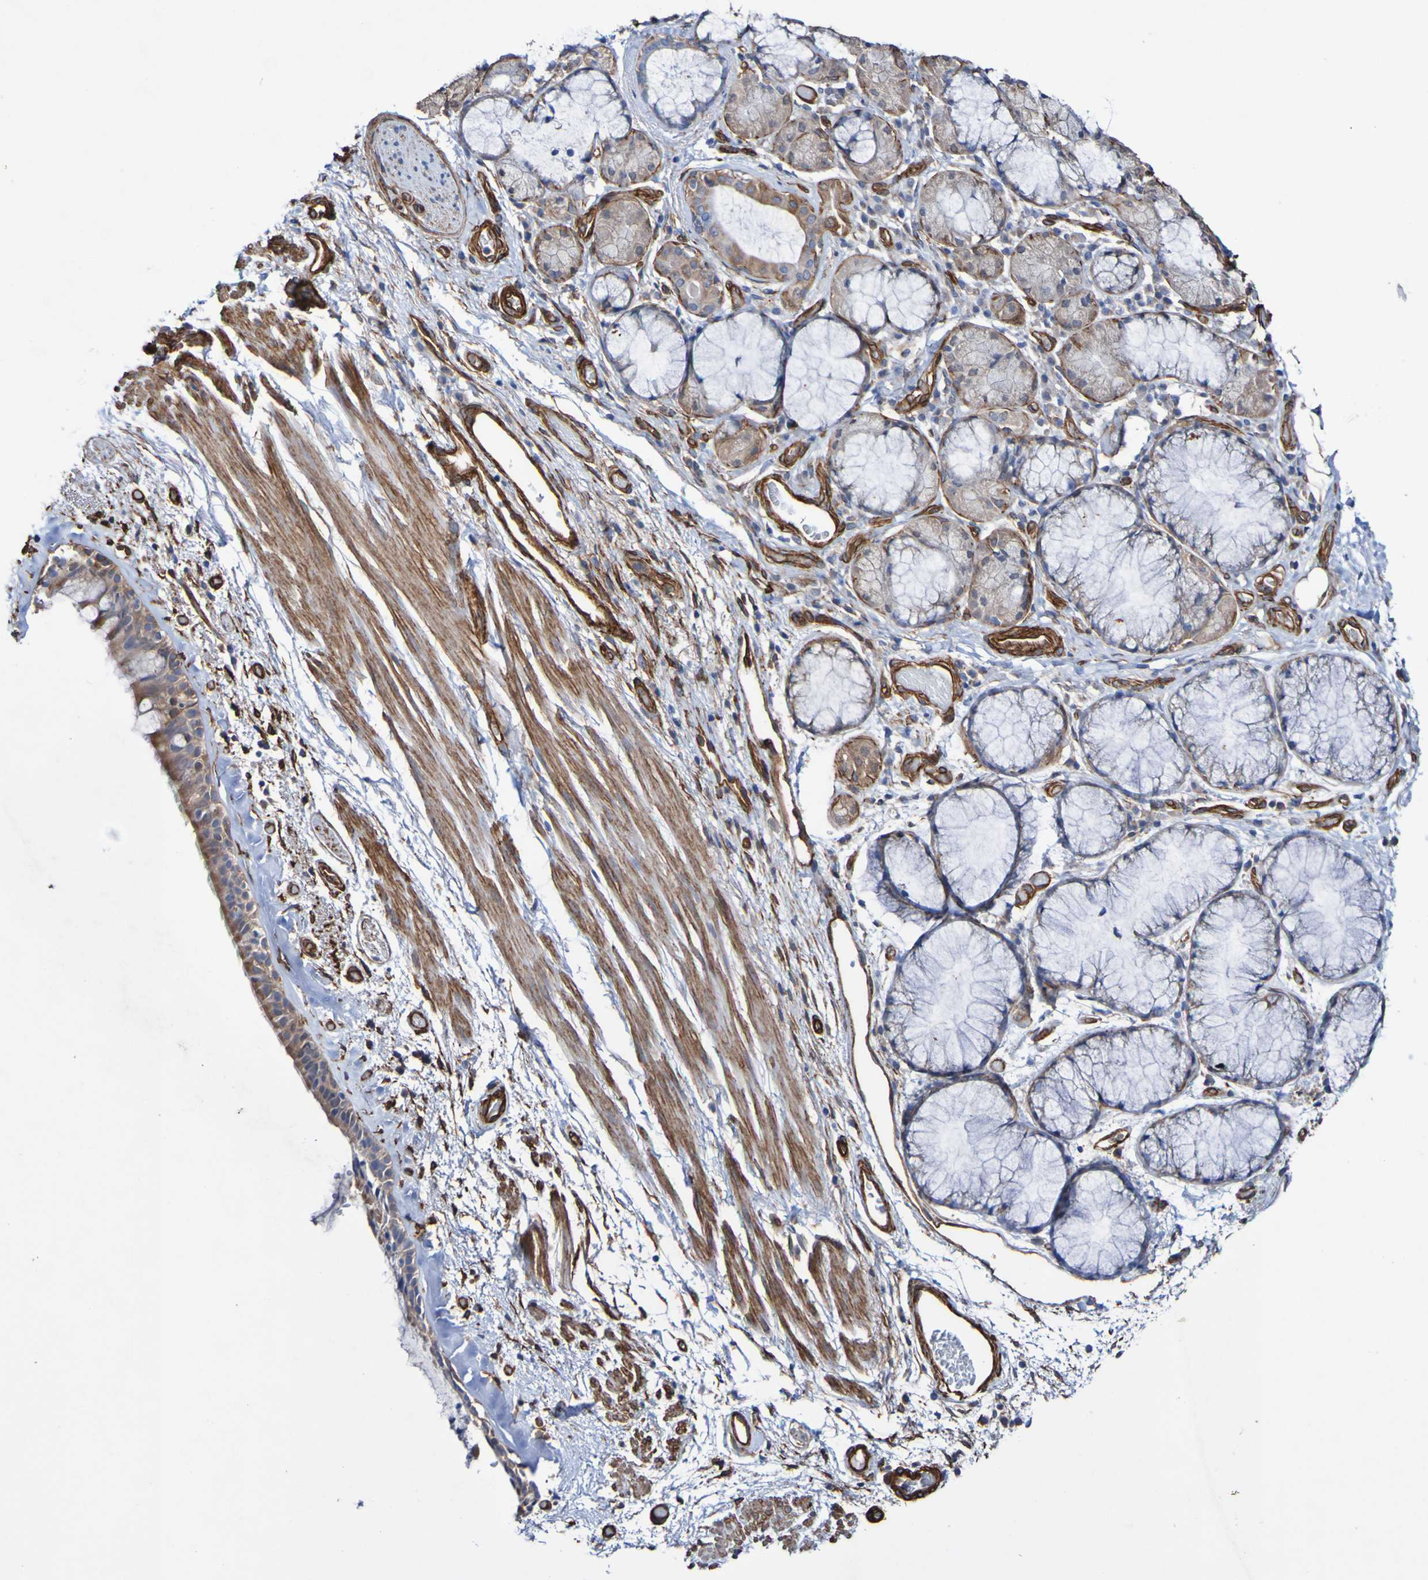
{"staining": {"intensity": "moderate", "quantity": ">75%", "location": "cytoplasmic/membranous"}, "tissue": "bronchus", "cell_type": "Respiratory epithelial cells", "image_type": "normal", "snomed": [{"axis": "morphology", "description": "Normal tissue, NOS"}, {"axis": "morphology", "description": "Adenocarcinoma, NOS"}, {"axis": "topography", "description": "Bronchus"}, {"axis": "topography", "description": "Lung"}], "caption": "Immunohistochemistry (IHC) (DAB (3,3'-diaminobenzidine)) staining of unremarkable human bronchus reveals moderate cytoplasmic/membranous protein staining in about >75% of respiratory epithelial cells.", "gene": "ELMOD3", "patient": {"sex": "female", "age": 54}}